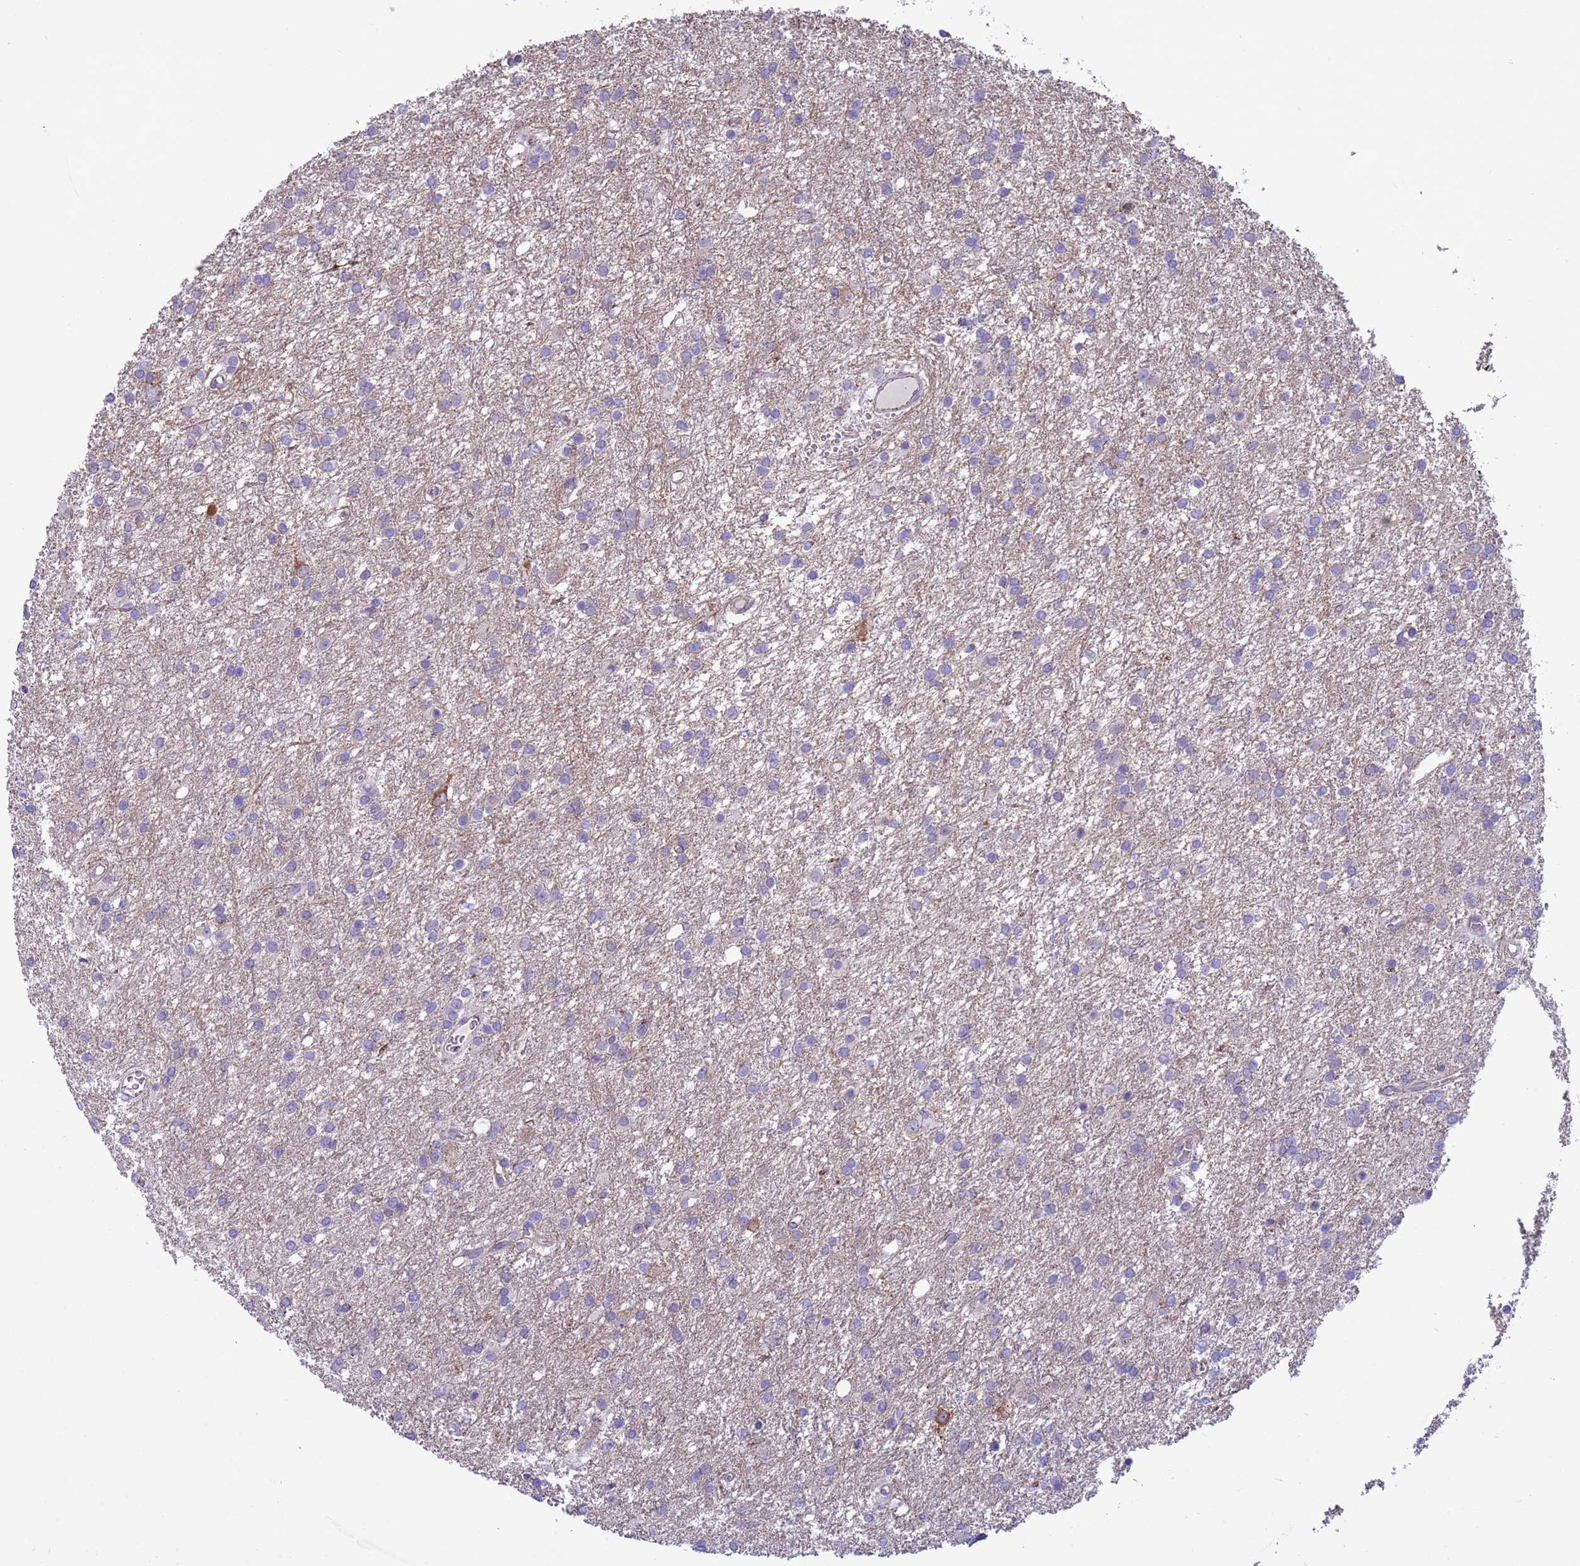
{"staining": {"intensity": "negative", "quantity": "none", "location": "none"}, "tissue": "glioma", "cell_type": "Tumor cells", "image_type": "cancer", "snomed": [{"axis": "morphology", "description": "Glioma, malignant, High grade"}, {"axis": "topography", "description": "Brain"}], "caption": "A high-resolution histopathology image shows immunohistochemistry (IHC) staining of malignant glioma (high-grade), which displays no significant expression in tumor cells.", "gene": "NCALD", "patient": {"sex": "female", "age": 50}}